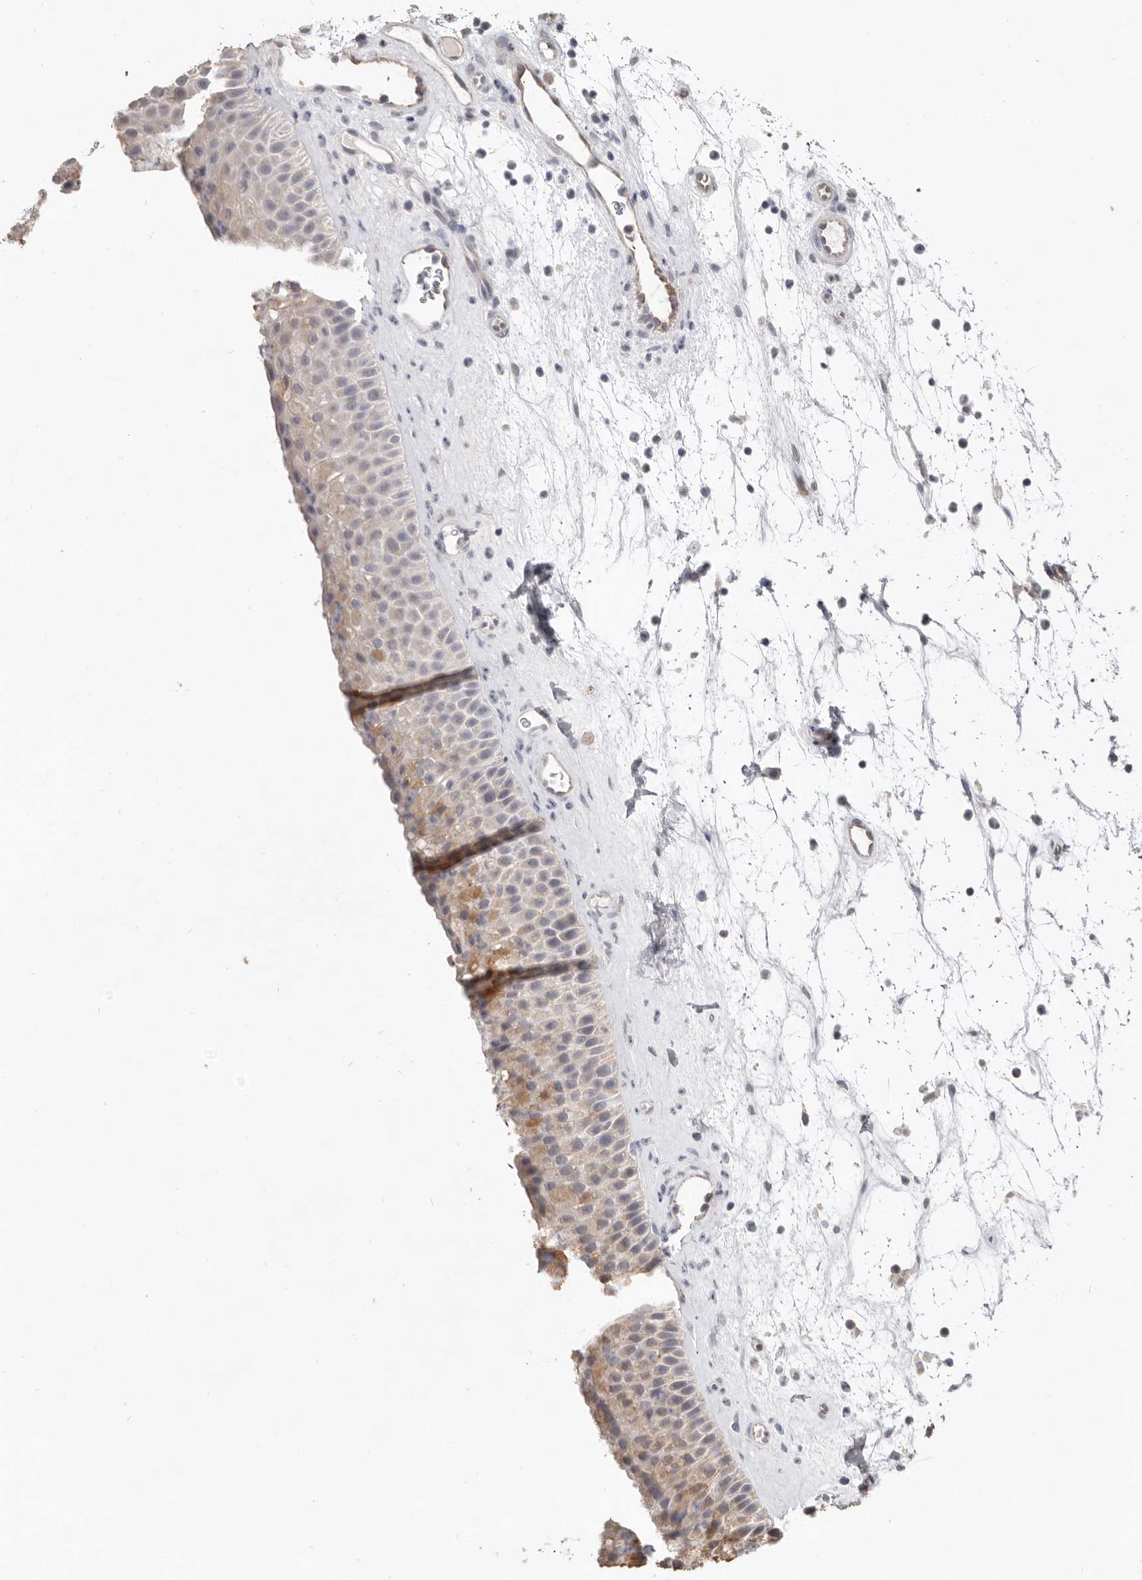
{"staining": {"intensity": "weak", "quantity": ">75%", "location": "cytoplasmic/membranous"}, "tissue": "nasopharynx", "cell_type": "Respiratory epithelial cells", "image_type": "normal", "snomed": [{"axis": "morphology", "description": "Normal tissue, NOS"}, {"axis": "topography", "description": "Nasopharynx"}], "caption": "Immunohistochemical staining of unremarkable nasopharynx shows weak cytoplasmic/membranous protein positivity in approximately >75% of respiratory epithelial cells.", "gene": "ZYG11B", "patient": {"sex": "male", "age": 64}}